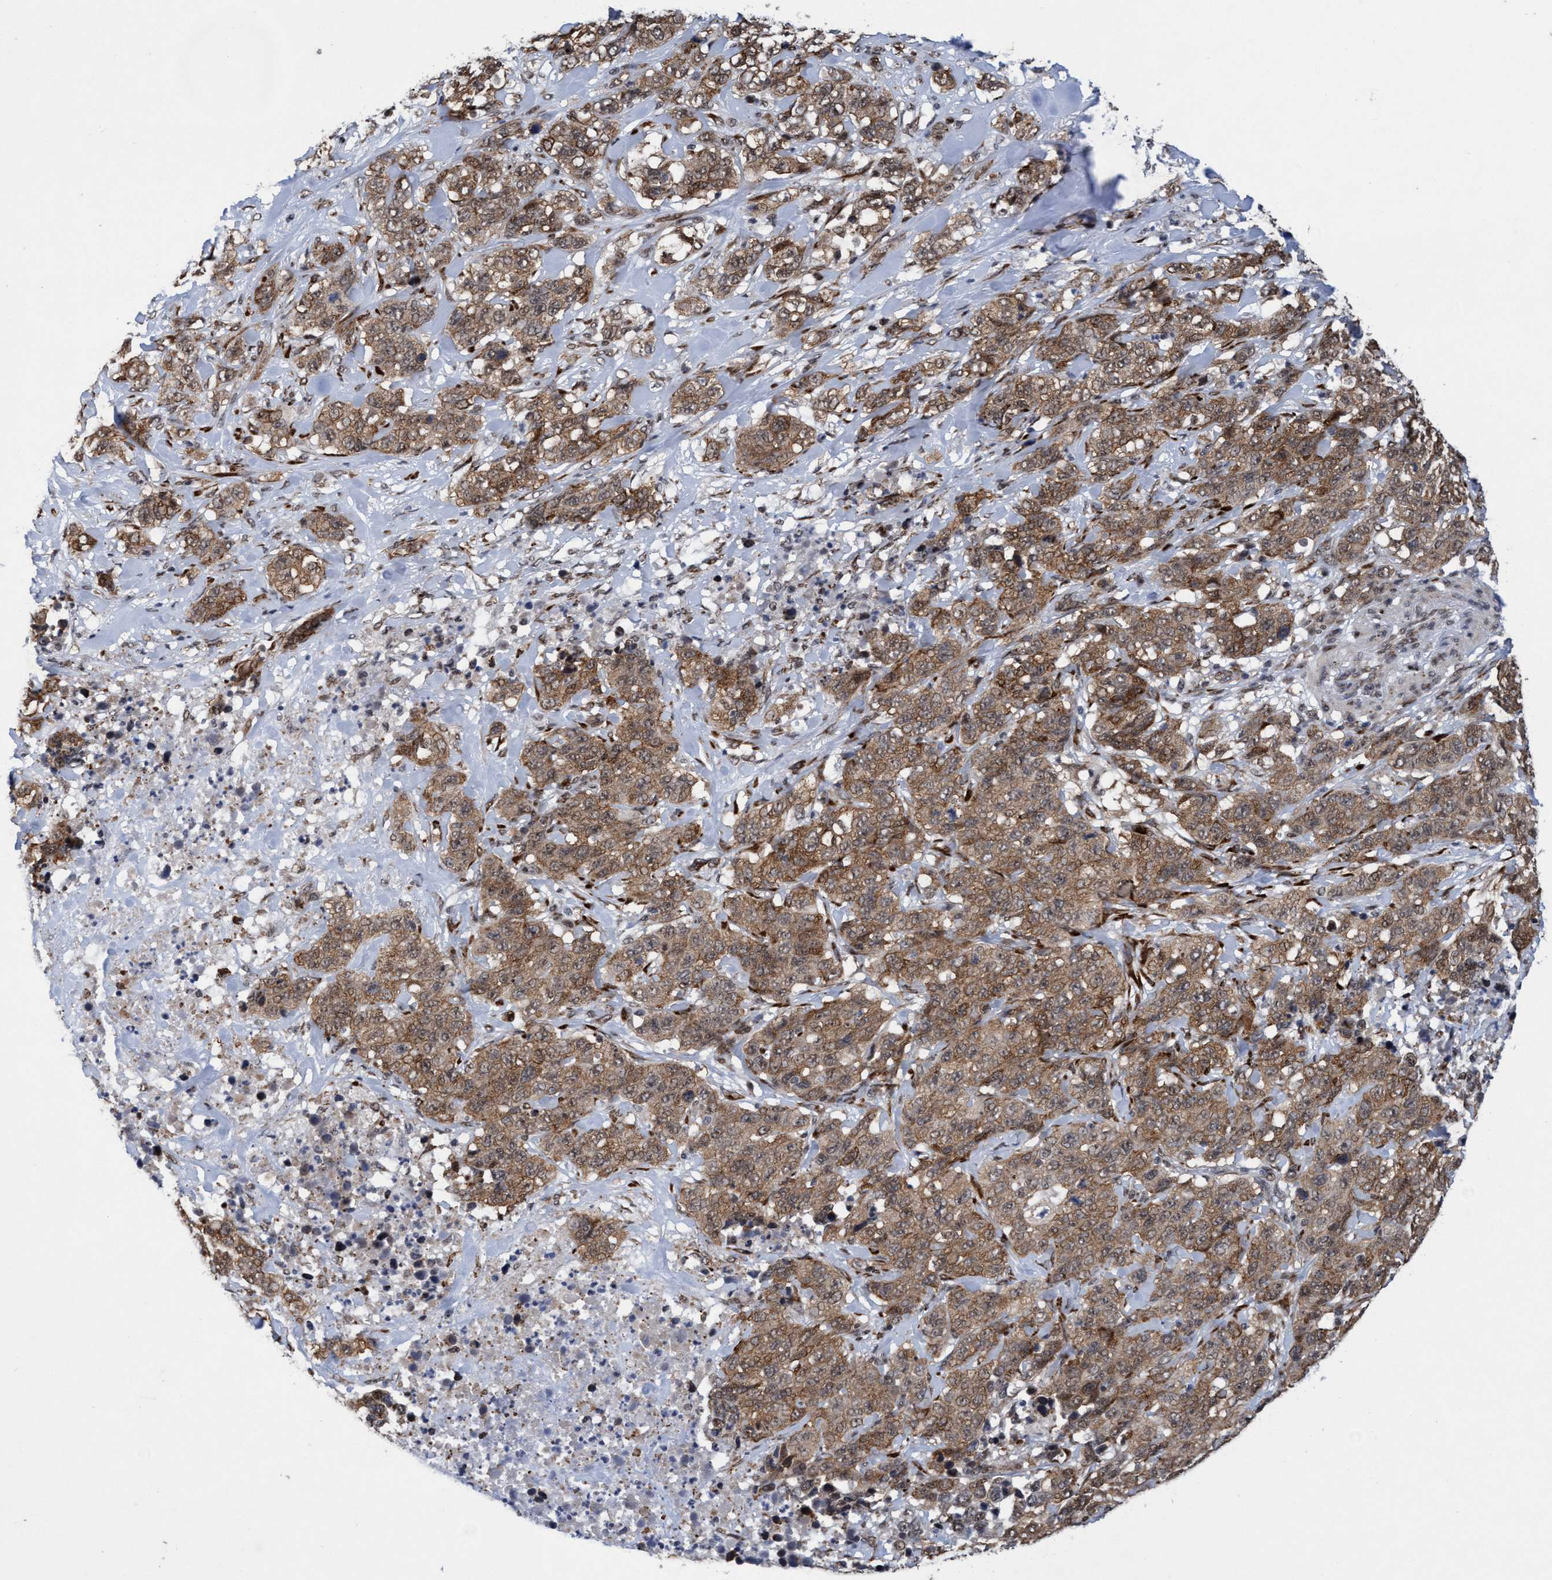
{"staining": {"intensity": "moderate", "quantity": ">75%", "location": "cytoplasmic/membranous"}, "tissue": "stomach cancer", "cell_type": "Tumor cells", "image_type": "cancer", "snomed": [{"axis": "morphology", "description": "Adenocarcinoma, NOS"}, {"axis": "topography", "description": "Stomach"}], "caption": "The photomicrograph exhibits immunohistochemical staining of stomach cancer (adenocarcinoma). There is moderate cytoplasmic/membranous expression is seen in about >75% of tumor cells.", "gene": "GLT6D1", "patient": {"sex": "male", "age": 48}}